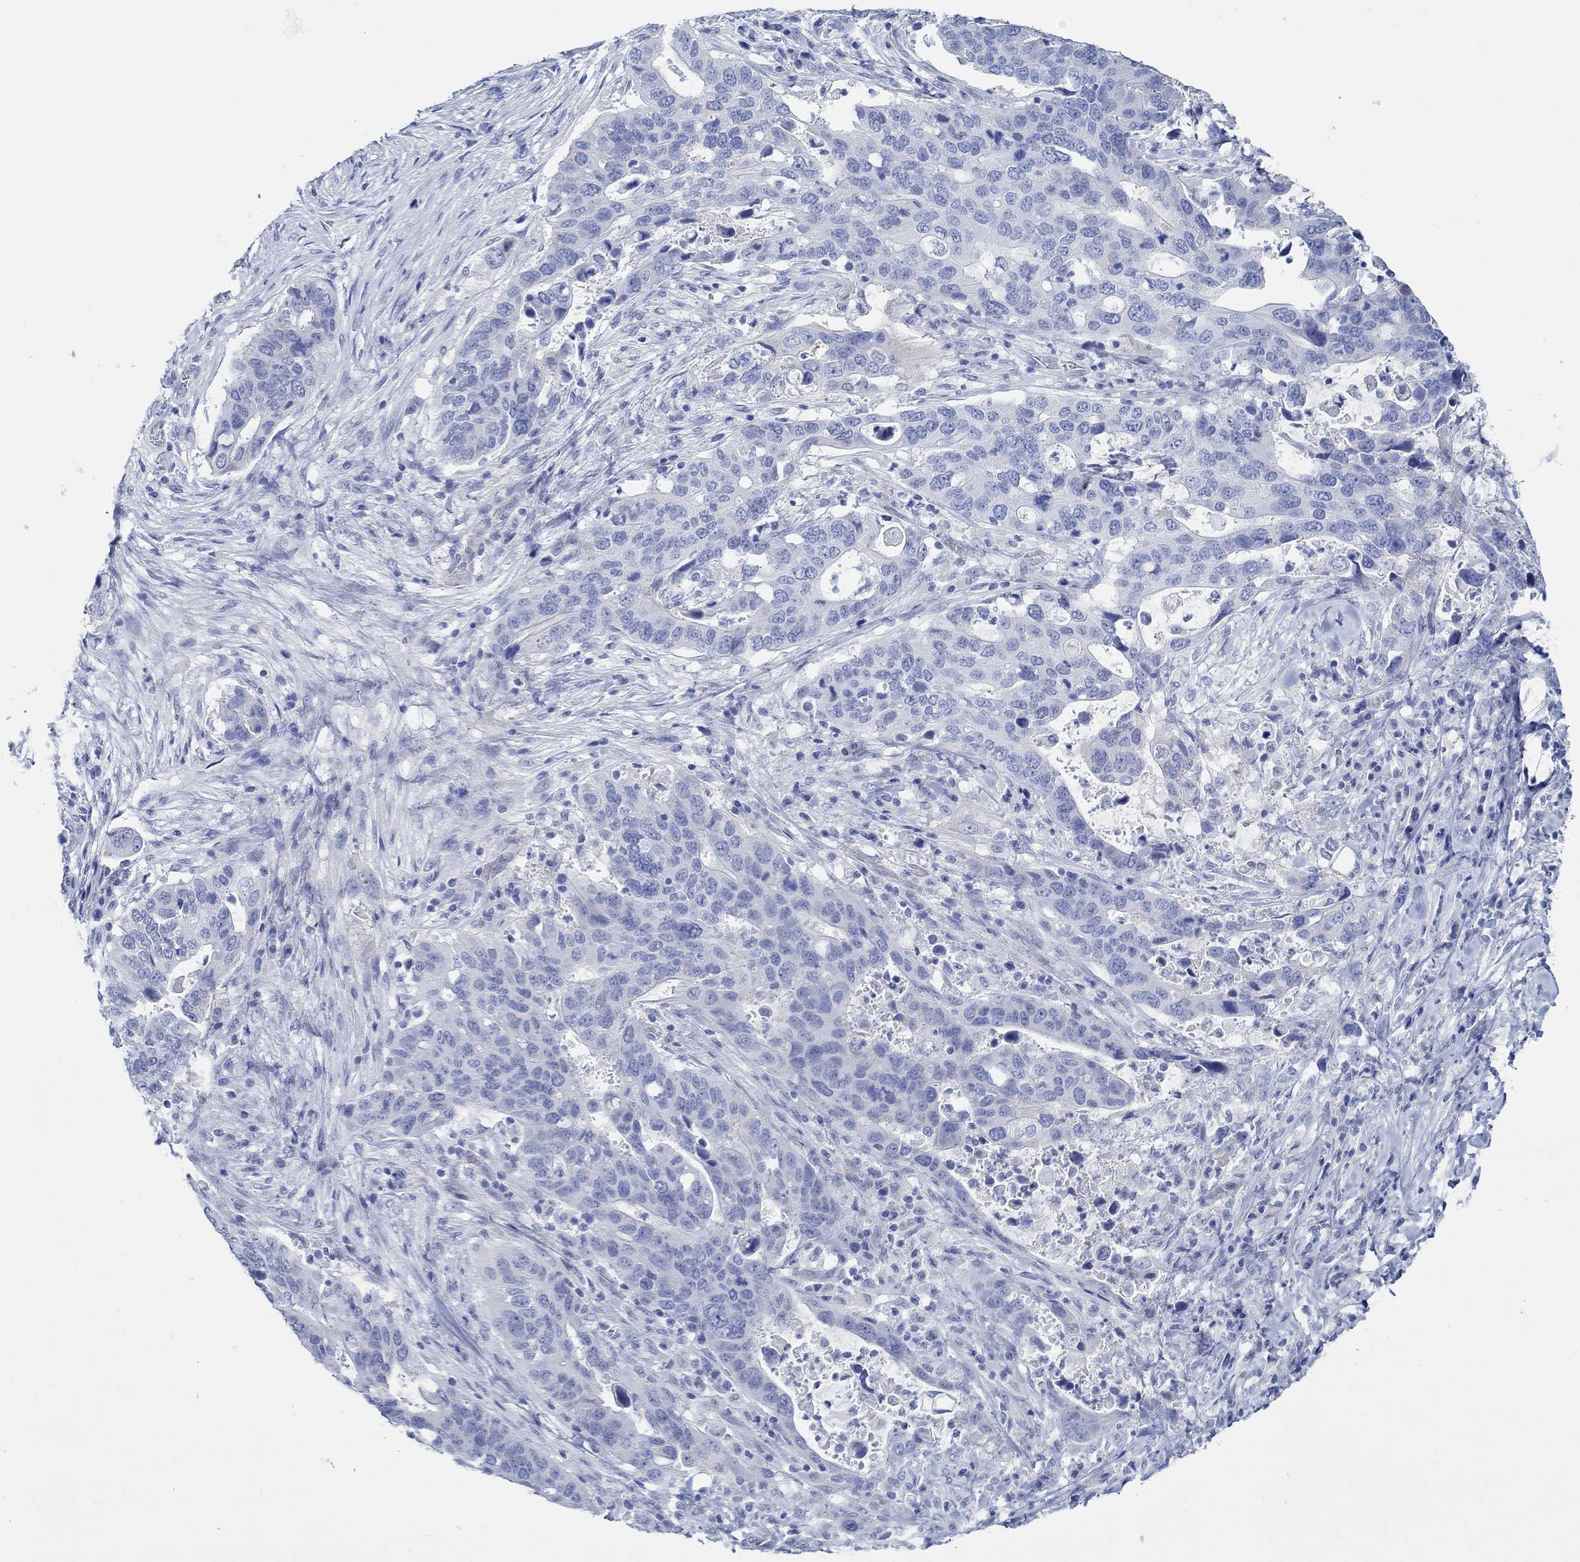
{"staining": {"intensity": "negative", "quantity": "none", "location": "none"}, "tissue": "stomach cancer", "cell_type": "Tumor cells", "image_type": "cancer", "snomed": [{"axis": "morphology", "description": "Adenocarcinoma, NOS"}, {"axis": "topography", "description": "Stomach"}], "caption": "Immunohistochemistry micrograph of stomach cancer stained for a protein (brown), which exhibits no positivity in tumor cells.", "gene": "IGFBP6", "patient": {"sex": "male", "age": 54}}